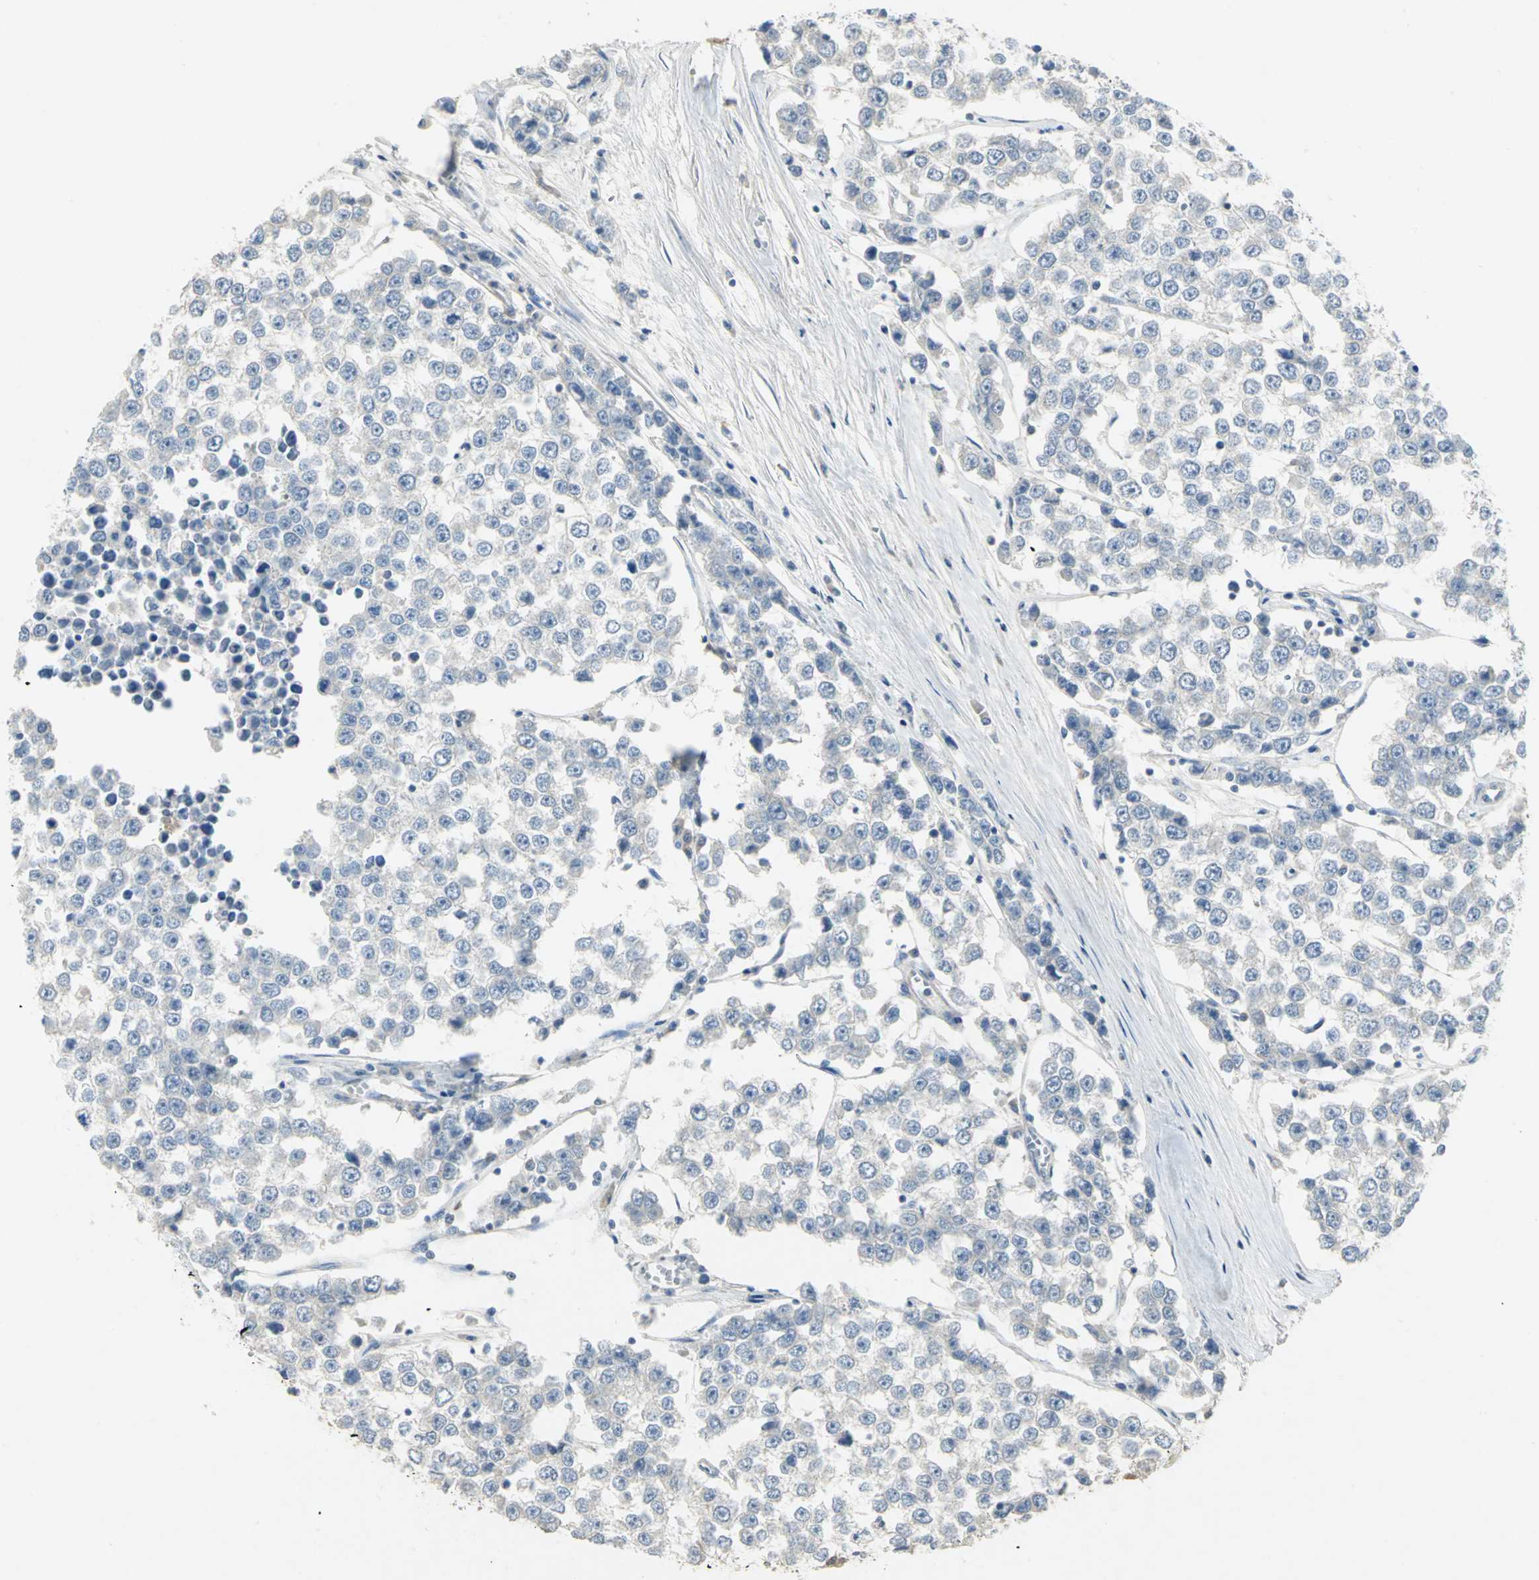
{"staining": {"intensity": "negative", "quantity": "none", "location": "none"}, "tissue": "testis cancer", "cell_type": "Tumor cells", "image_type": "cancer", "snomed": [{"axis": "morphology", "description": "Seminoma, NOS"}, {"axis": "morphology", "description": "Carcinoma, Embryonal, NOS"}, {"axis": "topography", "description": "Testis"}], "caption": "Immunohistochemistry (IHC) image of testis embryonal carcinoma stained for a protein (brown), which reveals no staining in tumor cells.", "gene": "PPIA", "patient": {"sex": "male", "age": 52}}